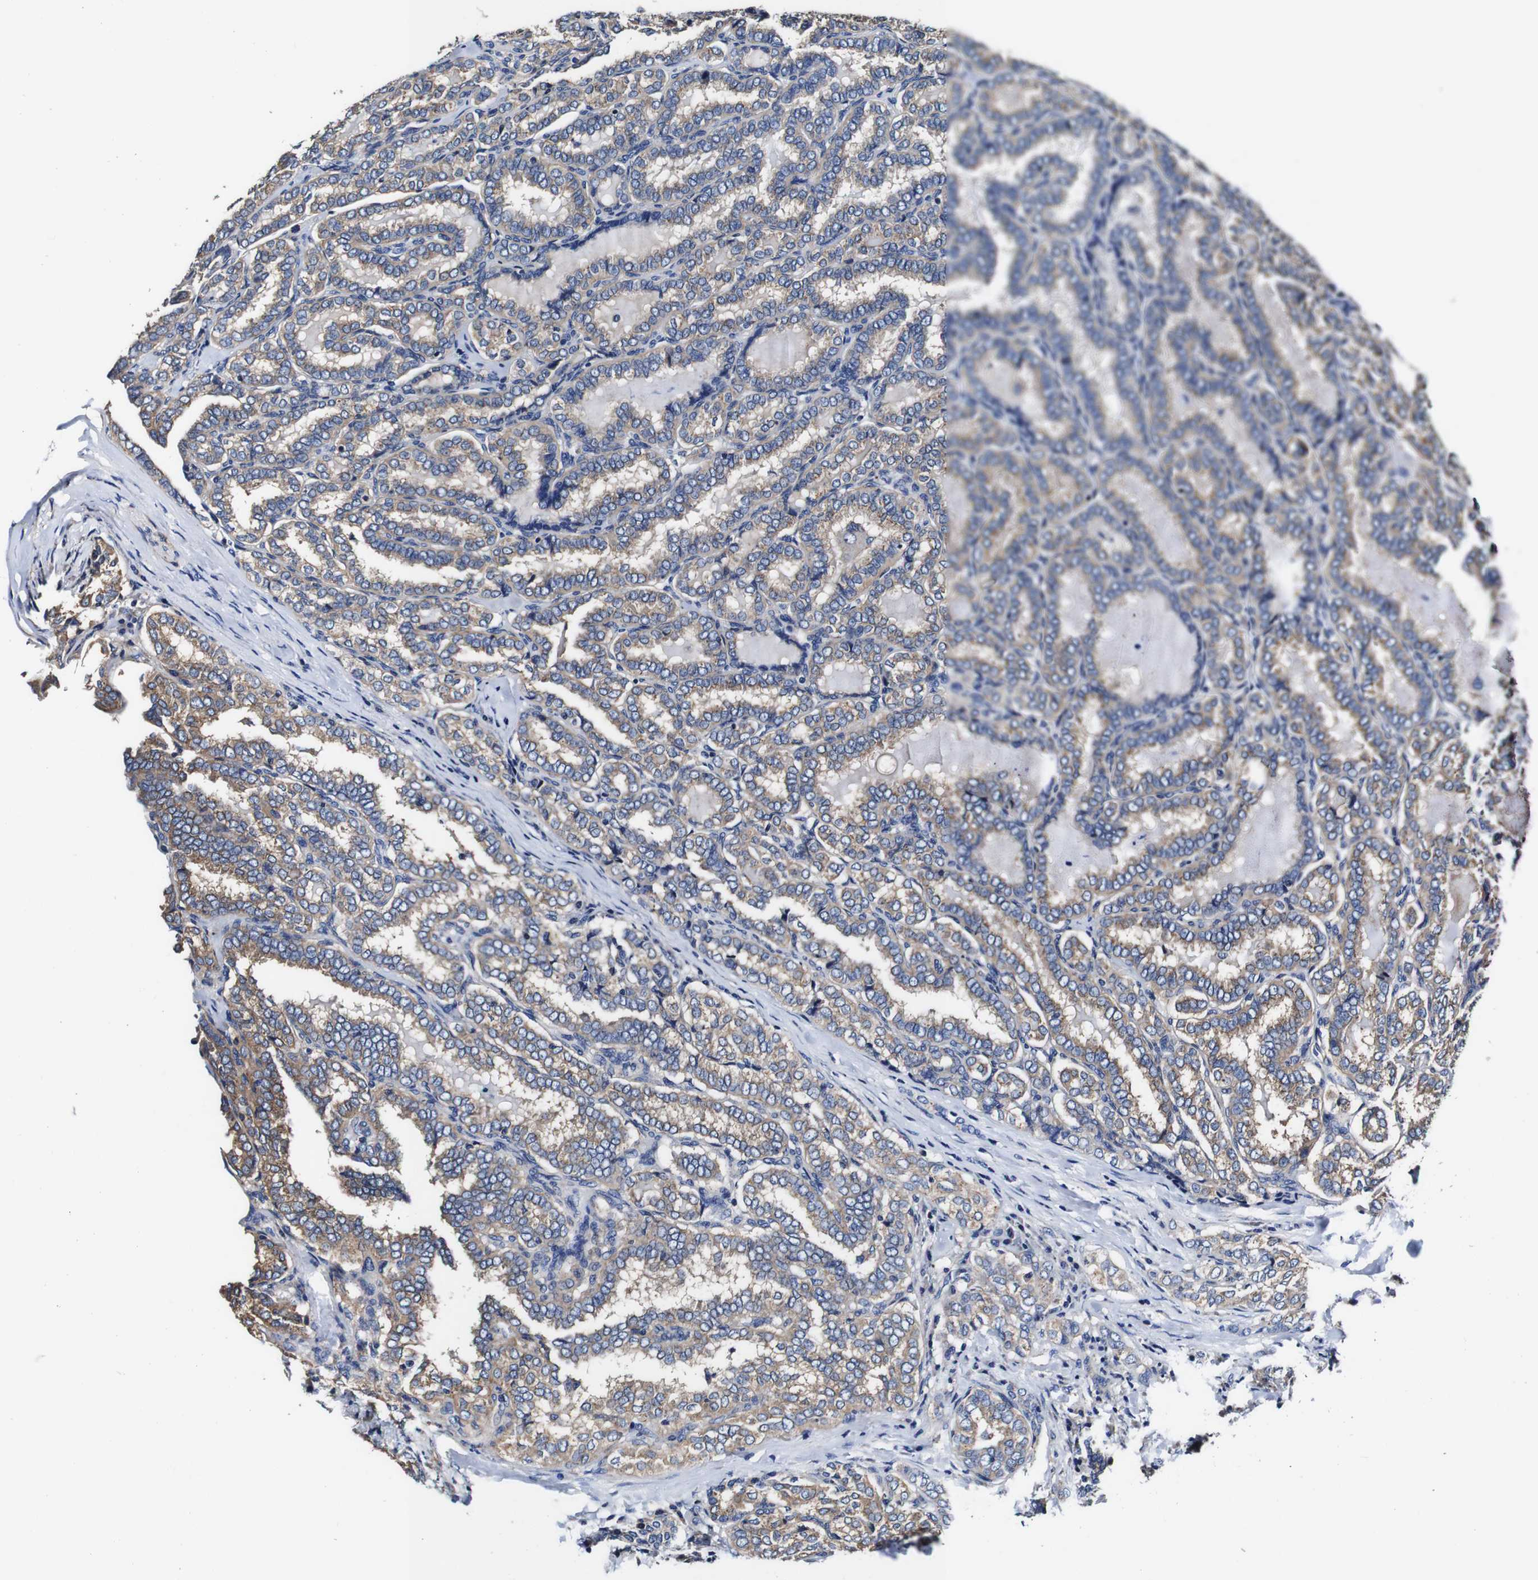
{"staining": {"intensity": "weak", "quantity": ">75%", "location": "cytoplasmic/membranous"}, "tissue": "thyroid cancer", "cell_type": "Tumor cells", "image_type": "cancer", "snomed": [{"axis": "morphology", "description": "Normal tissue, NOS"}, {"axis": "morphology", "description": "Papillary adenocarcinoma, NOS"}, {"axis": "topography", "description": "Thyroid gland"}], "caption": "Thyroid cancer stained with a brown dye exhibits weak cytoplasmic/membranous positive expression in about >75% of tumor cells.", "gene": "PDCD6IP", "patient": {"sex": "female", "age": 30}}